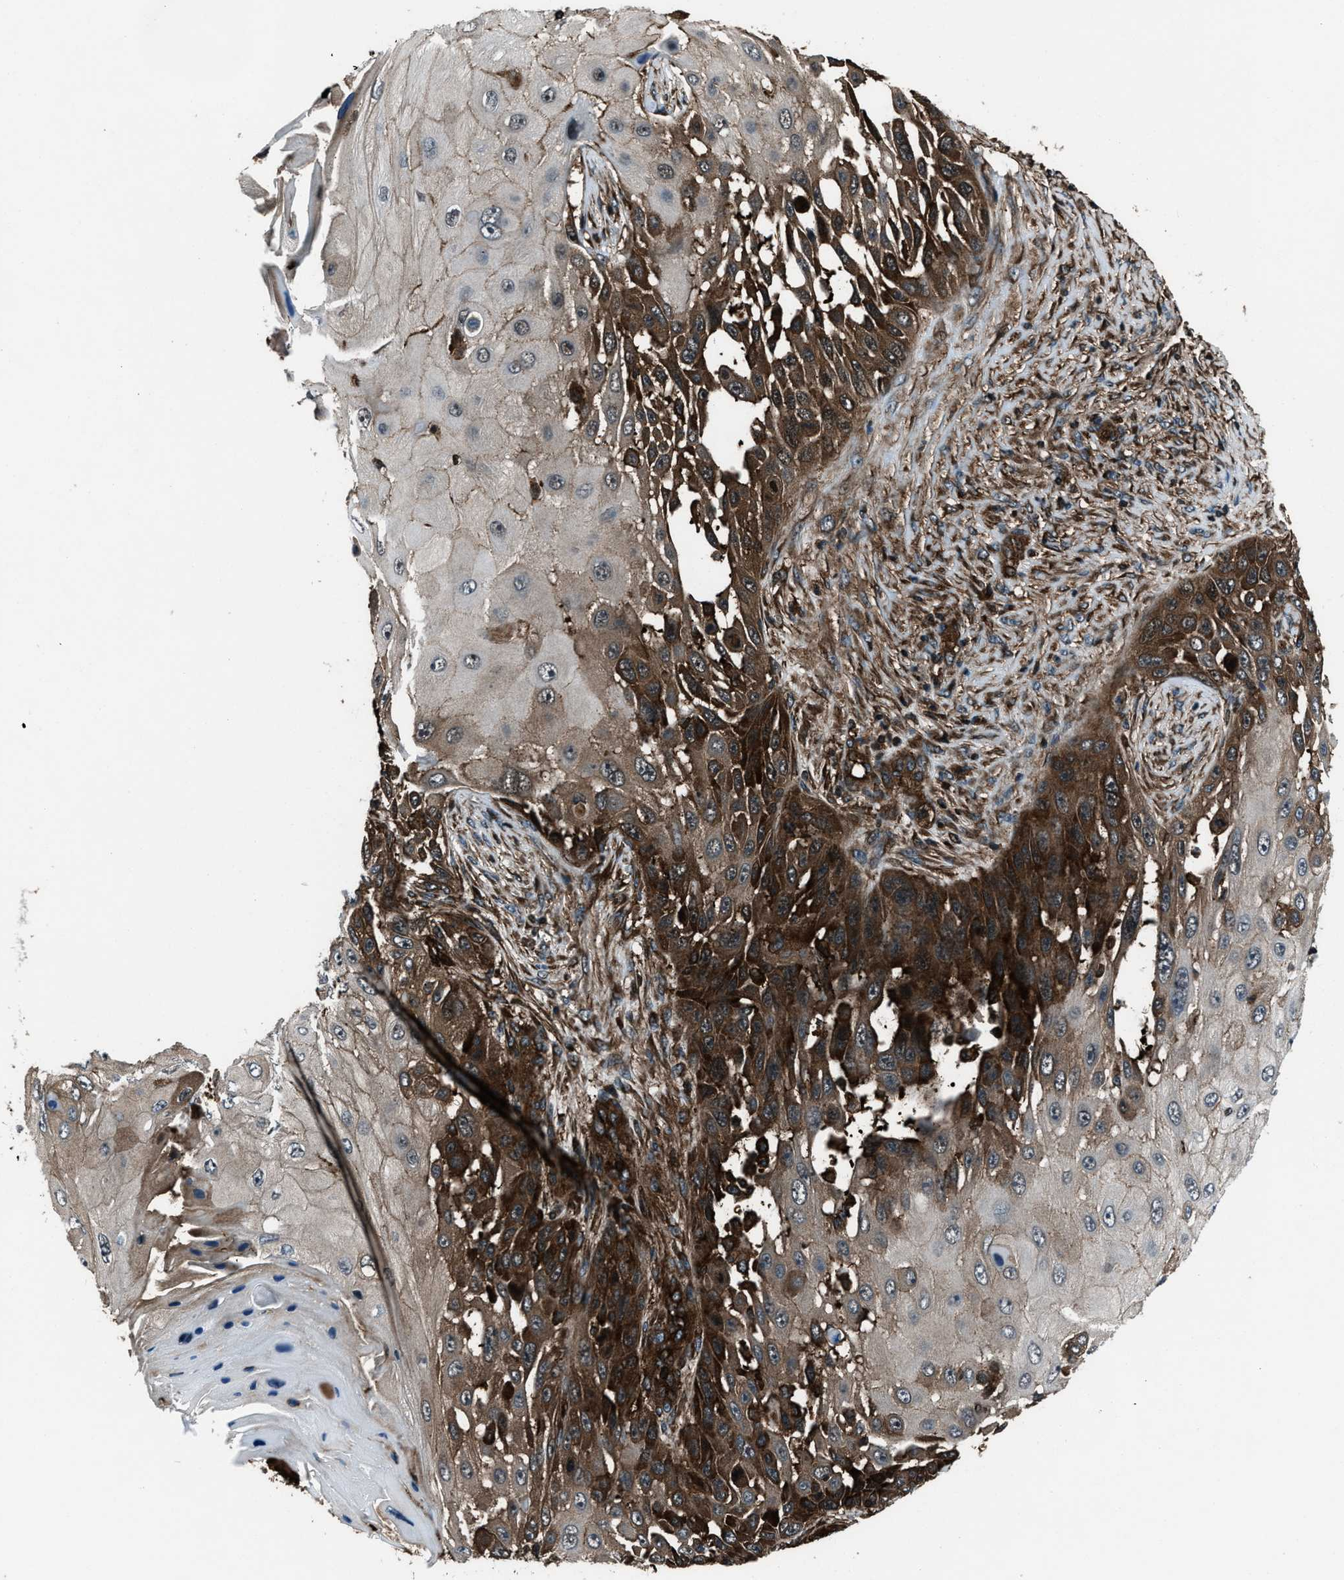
{"staining": {"intensity": "strong", "quantity": "25%-75%", "location": "cytoplasmic/membranous"}, "tissue": "skin cancer", "cell_type": "Tumor cells", "image_type": "cancer", "snomed": [{"axis": "morphology", "description": "Squamous cell carcinoma, NOS"}, {"axis": "topography", "description": "Skin"}], "caption": "Immunohistochemical staining of human squamous cell carcinoma (skin) displays high levels of strong cytoplasmic/membranous protein positivity in about 25%-75% of tumor cells.", "gene": "SNX30", "patient": {"sex": "female", "age": 44}}